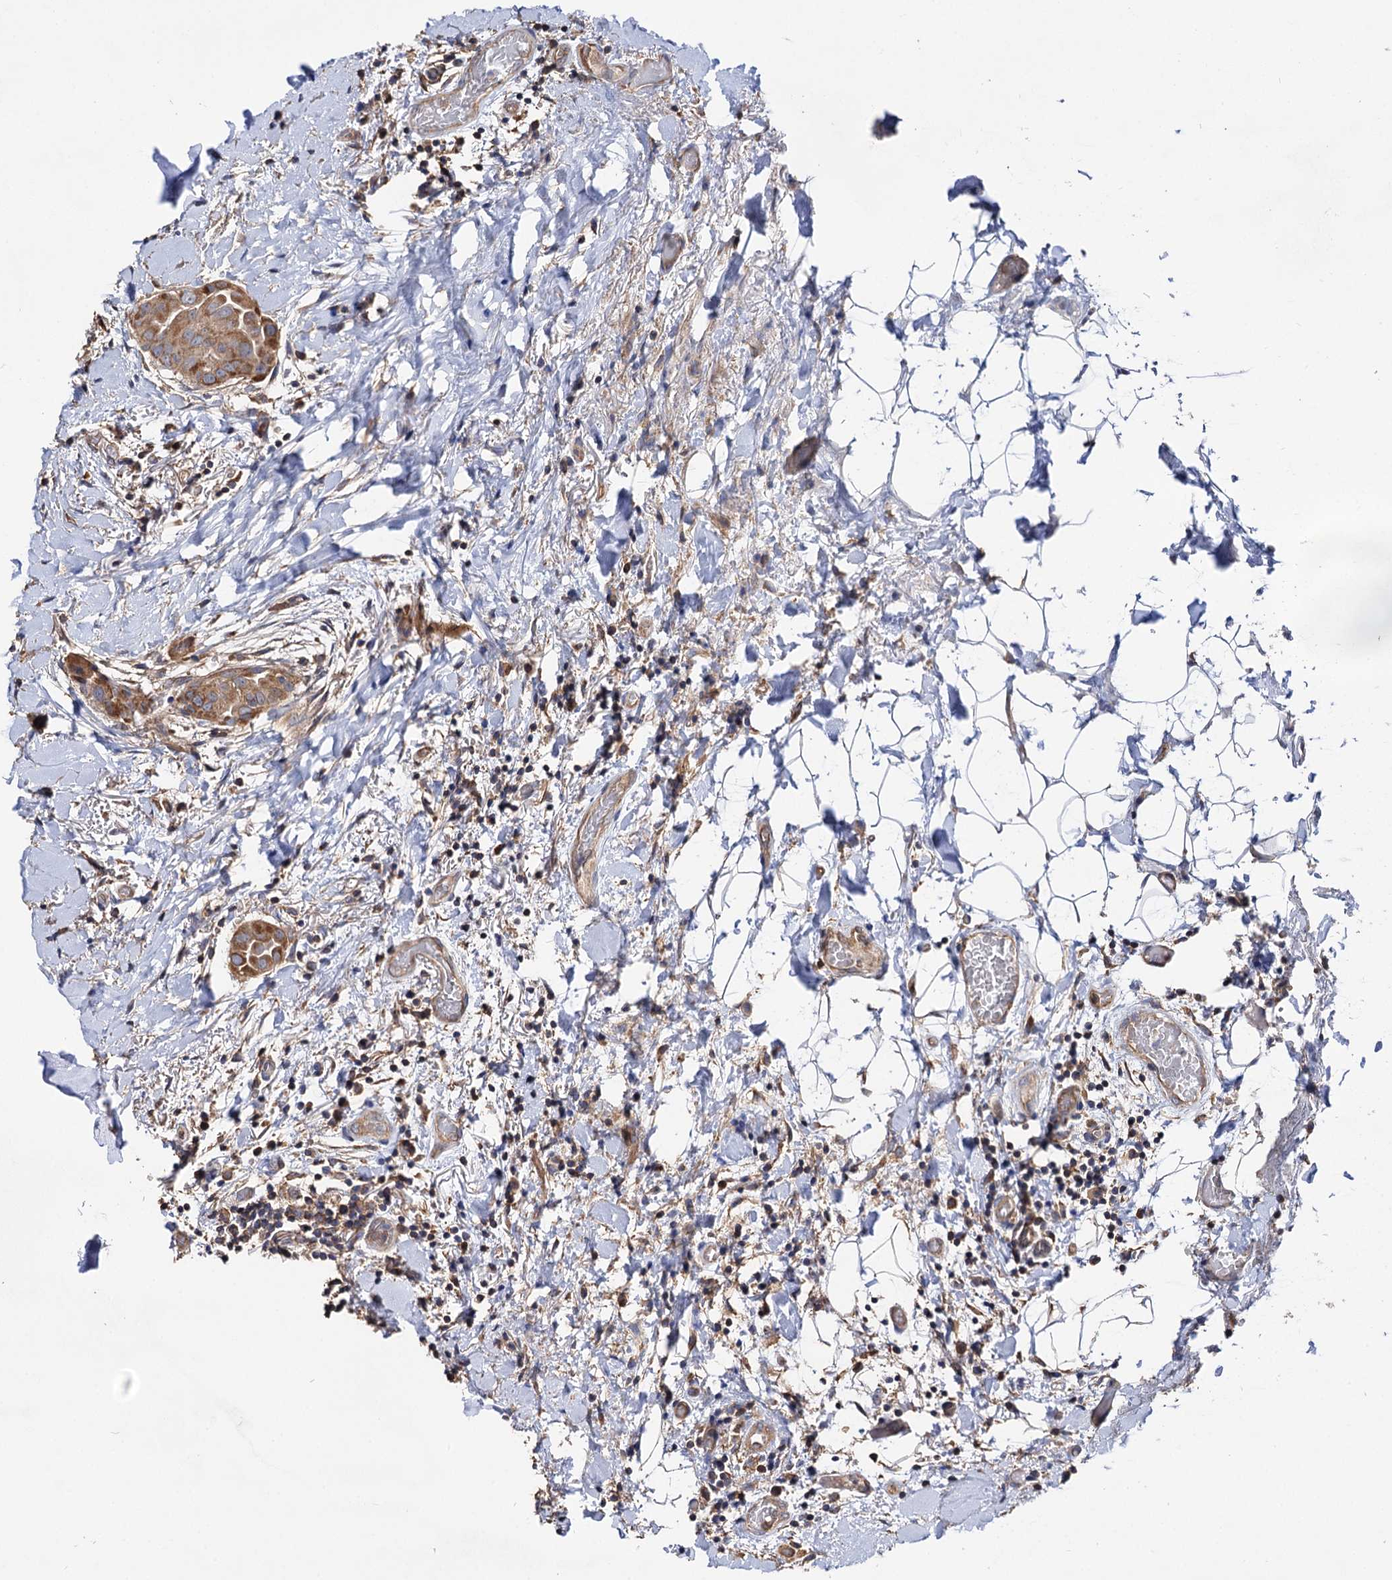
{"staining": {"intensity": "moderate", "quantity": ">75%", "location": "cytoplasmic/membranous"}, "tissue": "thyroid cancer", "cell_type": "Tumor cells", "image_type": "cancer", "snomed": [{"axis": "morphology", "description": "Papillary adenocarcinoma, NOS"}, {"axis": "topography", "description": "Thyroid gland"}], "caption": "DAB (3,3'-diaminobenzidine) immunohistochemical staining of papillary adenocarcinoma (thyroid) shows moderate cytoplasmic/membranous protein expression in approximately >75% of tumor cells. (DAB = brown stain, brightfield microscopy at high magnification).", "gene": "IDI1", "patient": {"sex": "male", "age": 33}}